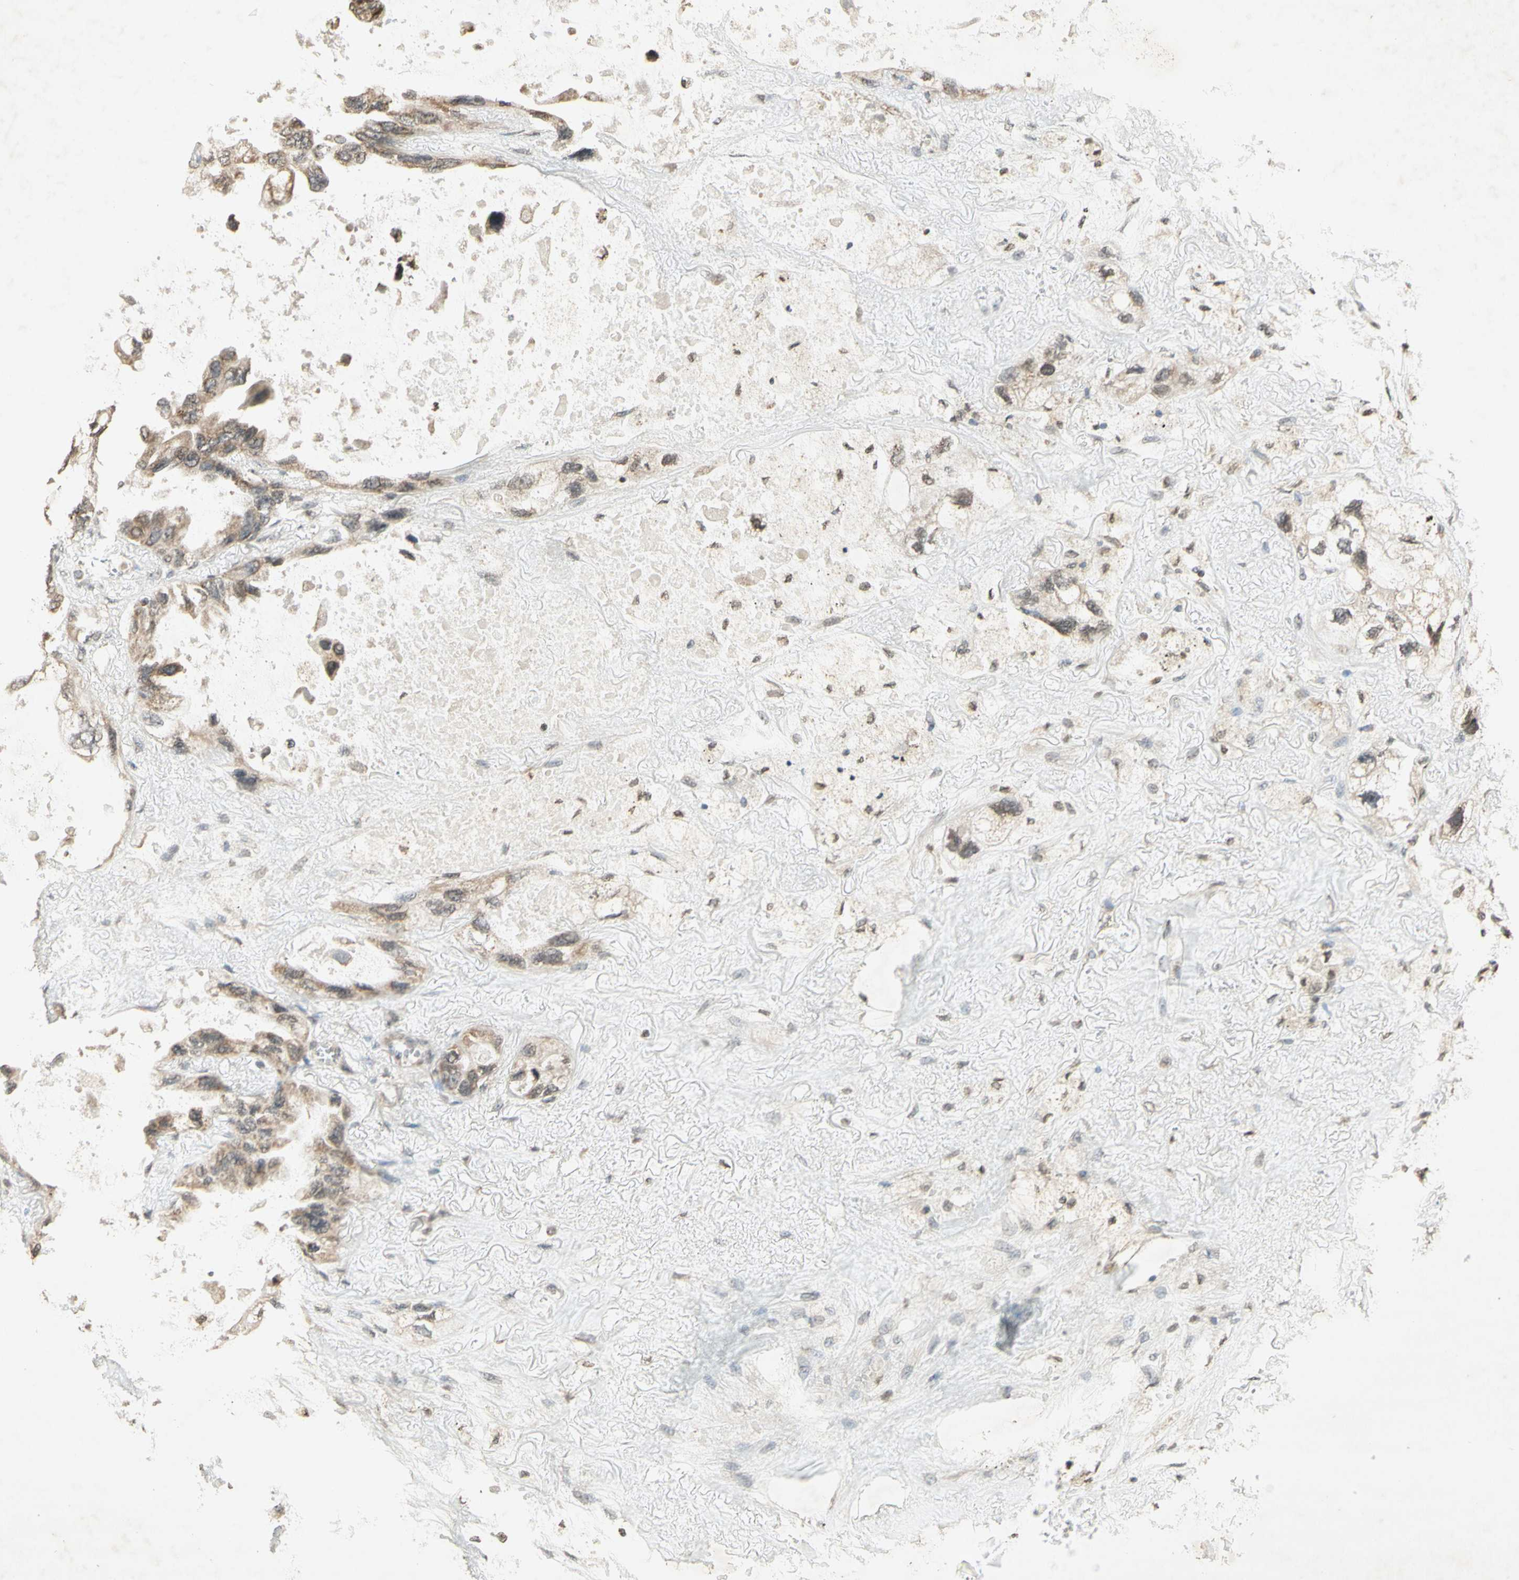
{"staining": {"intensity": "weak", "quantity": "25%-75%", "location": "cytoplasmic/membranous,nuclear"}, "tissue": "lung cancer", "cell_type": "Tumor cells", "image_type": "cancer", "snomed": [{"axis": "morphology", "description": "Squamous cell carcinoma, NOS"}, {"axis": "topography", "description": "Lung"}], "caption": "DAB immunohistochemical staining of squamous cell carcinoma (lung) displays weak cytoplasmic/membranous and nuclear protein positivity in about 25%-75% of tumor cells.", "gene": "CCNI", "patient": {"sex": "female", "age": 73}}